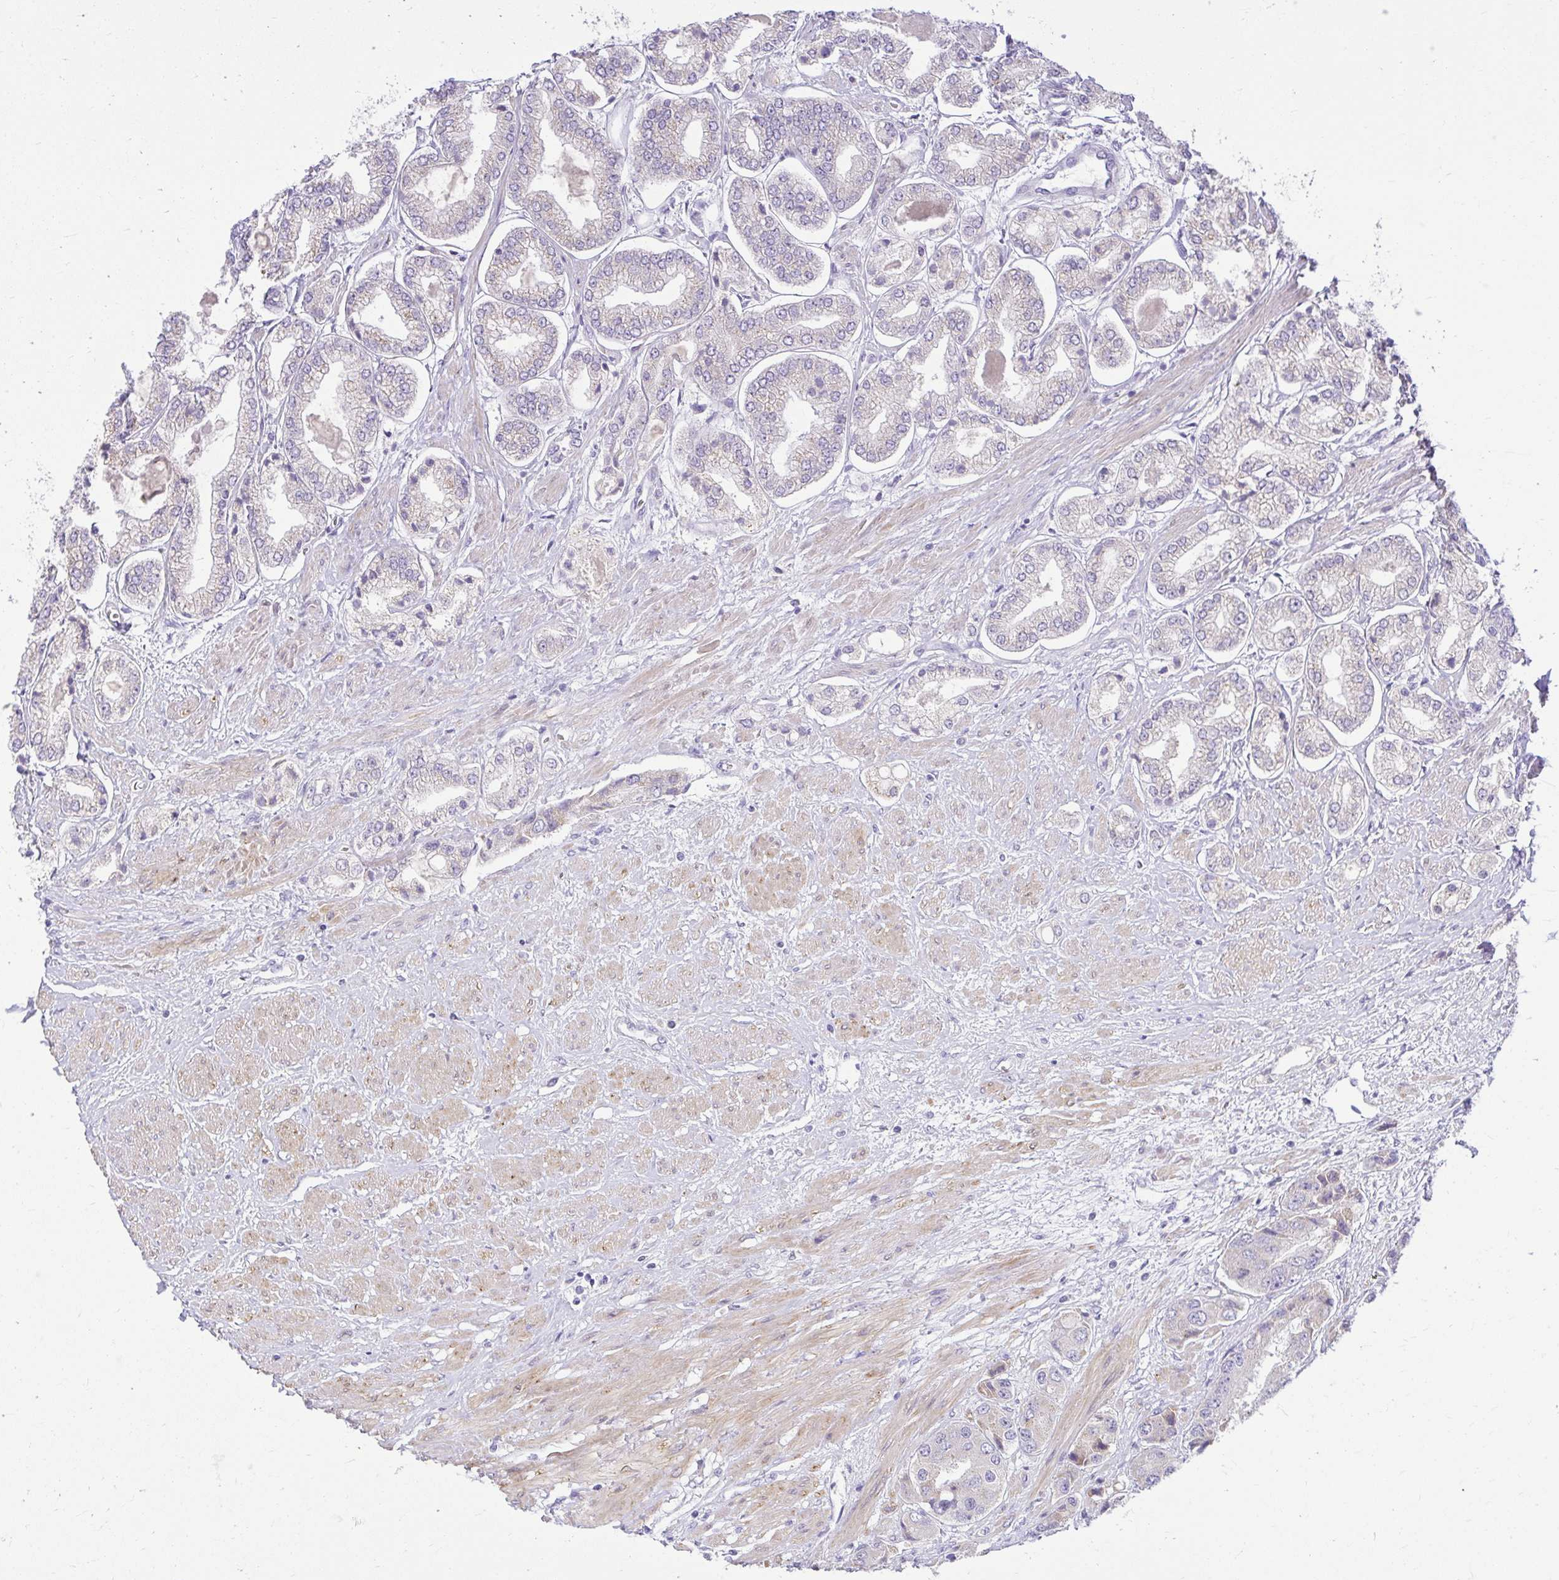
{"staining": {"intensity": "weak", "quantity": "<25%", "location": "cytoplasmic/membranous"}, "tissue": "prostate cancer", "cell_type": "Tumor cells", "image_type": "cancer", "snomed": [{"axis": "morphology", "description": "Adenocarcinoma, Low grade"}, {"axis": "topography", "description": "Prostate"}], "caption": "Immunohistochemical staining of human prostate low-grade adenocarcinoma exhibits no significant staining in tumor cells. (DAB immunohistochemistry with hematoxylin counter stain).", "gene": "PKN3", "patient": {"sex": "male", "age": 69}}